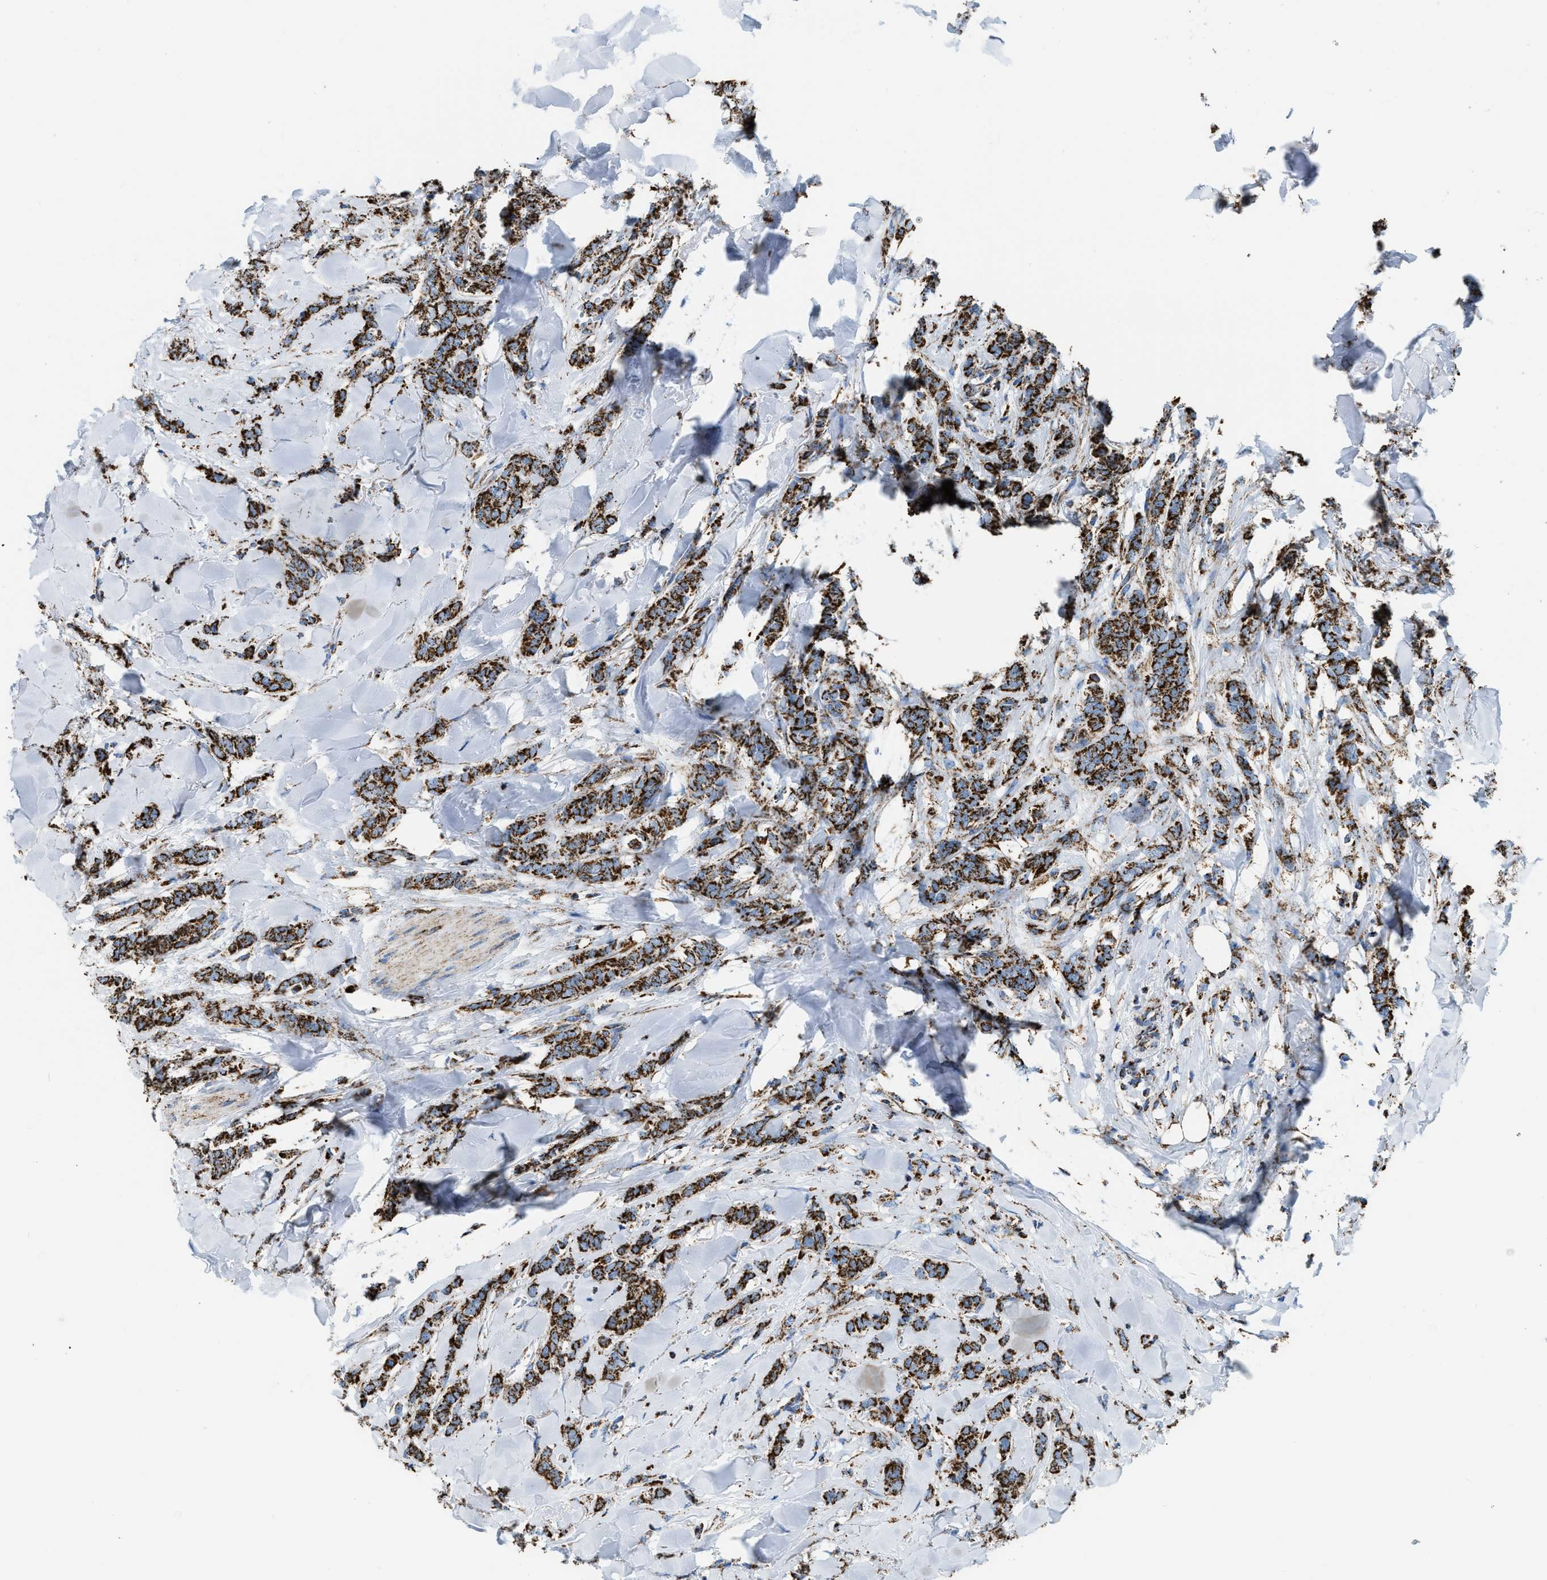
{"staining": {"intensity": "strong", "quantity": ">75%", "location": "cytoplasmic/membranous"}, "tissue": "breast cancer", "cell_type": "Tumor cells", "image_type": "cancer", "snomed": [{"axis": "morphology", "description": "Lobular carcinoma"}, {"axis": "topography", "description": "Skin"}, {"axis": "topography", "description": "Breast"}], "caption": "Protein positivity by immunohistochemistry reveals strong cytoplasmic/membranous expression in about >75% of tumor cells in breast cancer.", "gene": "ETFB", "patient": {"sex": "female", "age": 46}}